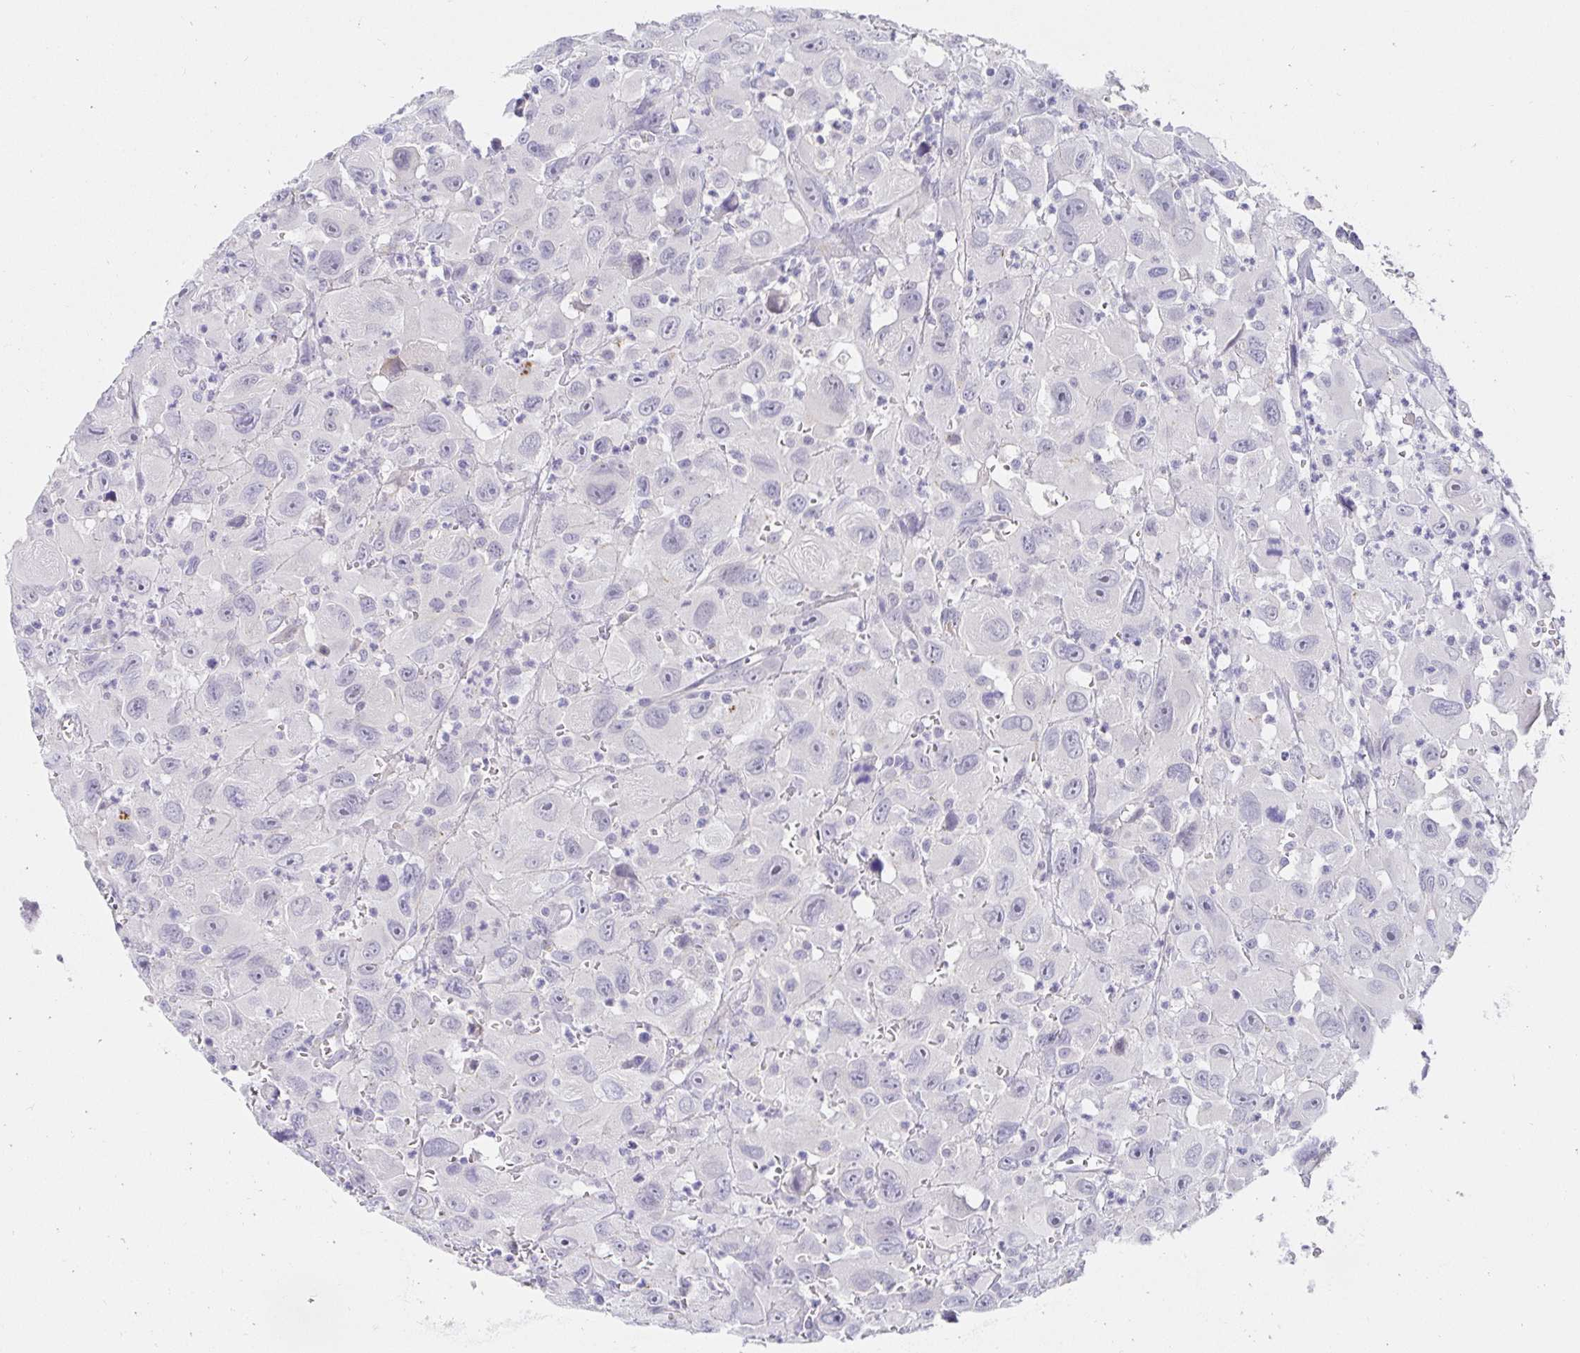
{"staining": {"intensity": "negative", "quantity": "none", "location": "none"}, "tissue": "head and neck cancer", "cell_type": "Tumor cells", "image_type": "cancer", "snomed": [{"axis": "morphology", "description": "Squamous cell carcinoma, NOS"}, {"axis": "morphology", "description": "Squamous cell carcinoma, metastatic, NOS"}, {"axis": "topography", "description": "Oral tissue"}, {"axis": "topography", "description": "Head-Neck"}], "caption": "Tumor cells are negative for protein expression in human head and neck cancer (metastatic squamous cell carcinoma).", "gene": "PDX1", "patient": {"sex": "female", "age": 85}}